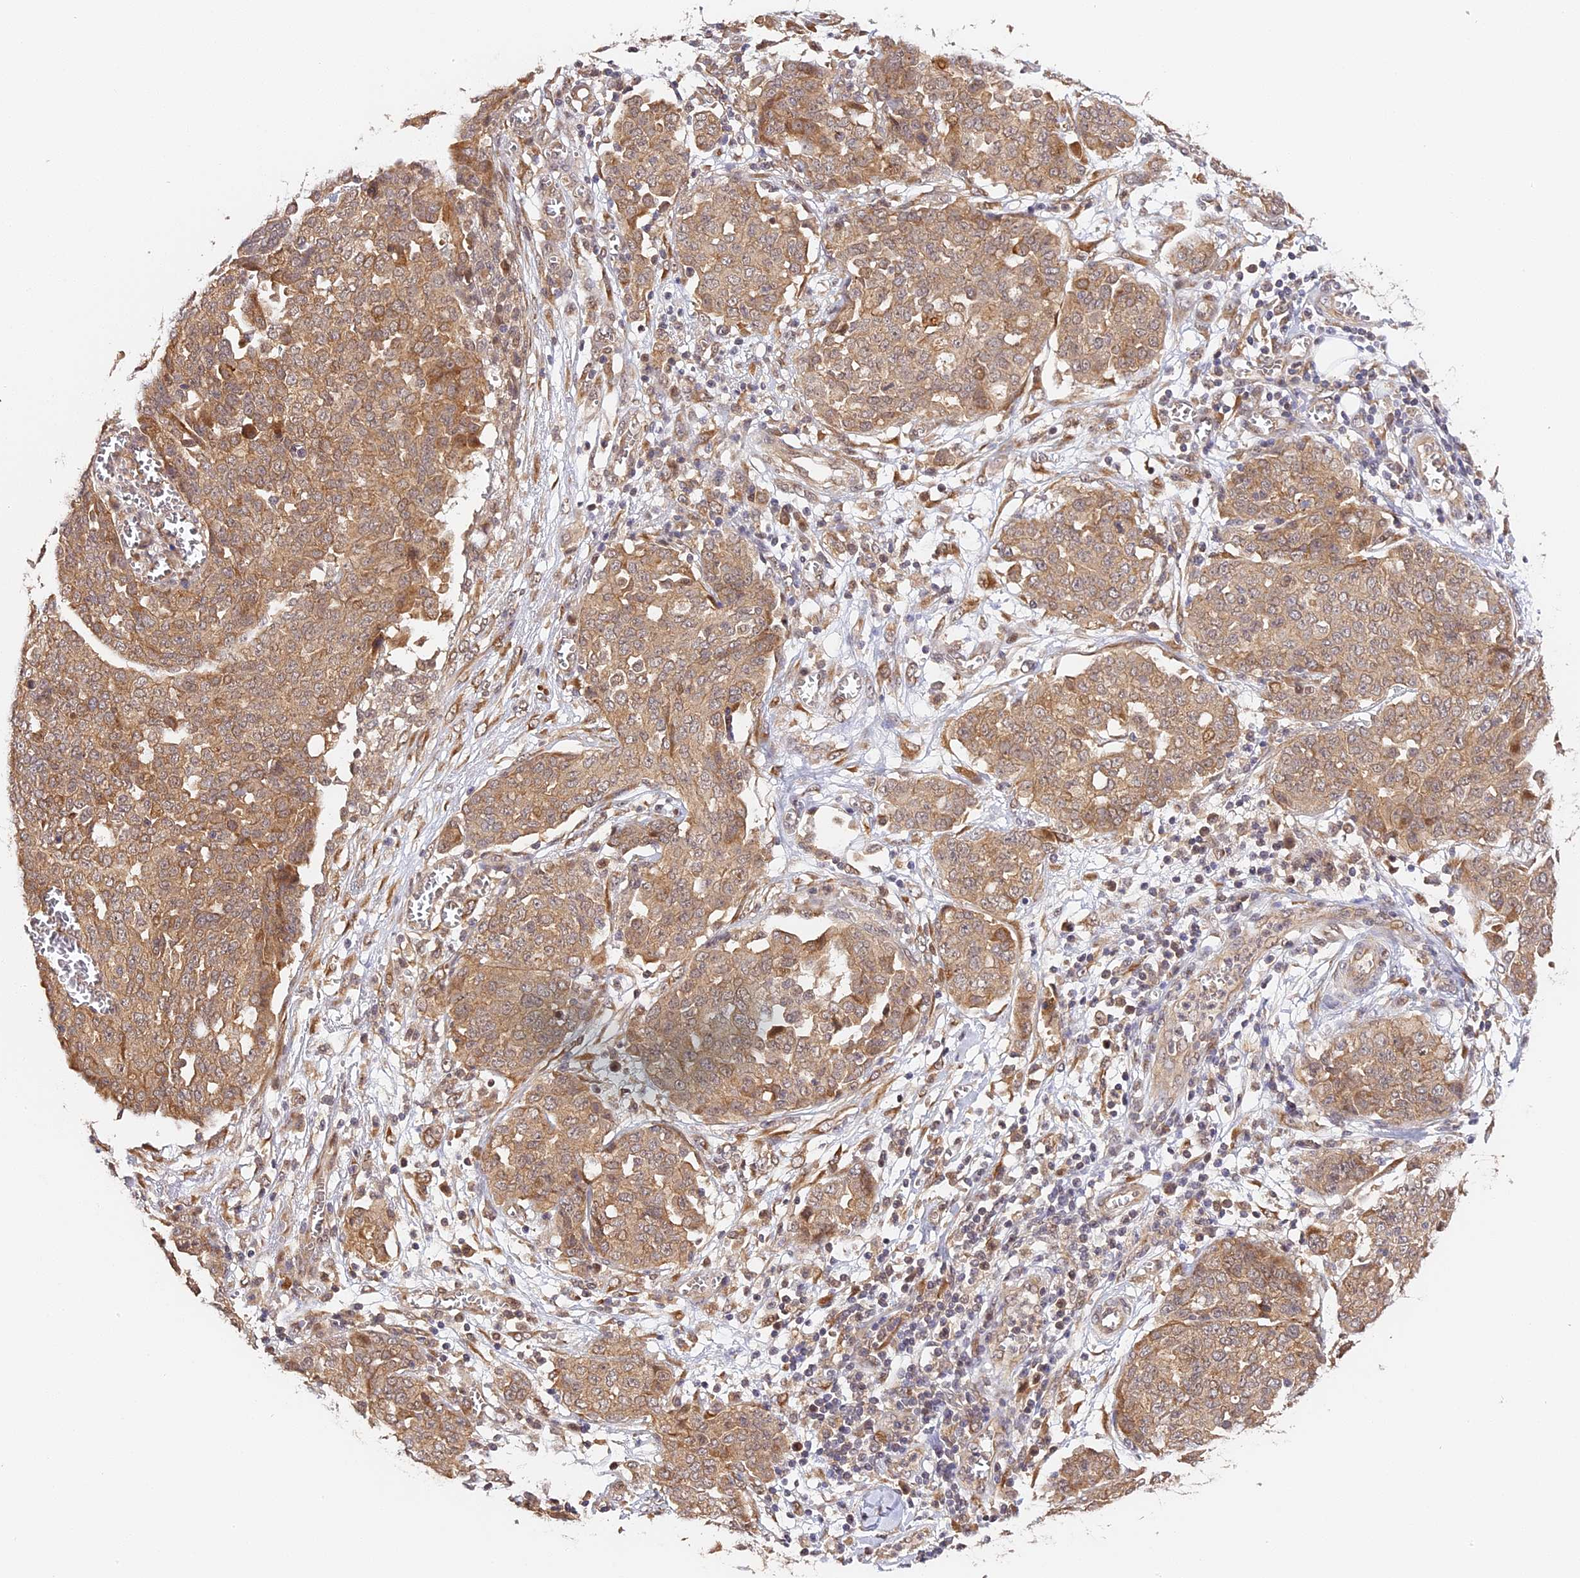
{"staining": {"intensity": "moderate", "quantity": ">75%", "location": "cytoplasmic/membranous"}, "tissue": "ovarian cancer", "cell_type": "Tumor cells", "image_type": "cancer", "snomed": [{"axis": "morphology", "description": "Cystadenocarcinoma, serous, NOS"}, {"axis": "topography", "description": "Soft tissue"}, {"axis": "topography", "description": "Ovary"}], "caption": "The image reveals immunohistochemical staining of ovarian serous cystadenocarcinoma. There is moderate cytoplasmic/membranous staining is present in approximately >75% of tumor cells.", "gene": "IMPACT", "patient": {"sex": "female", "age": 57}}